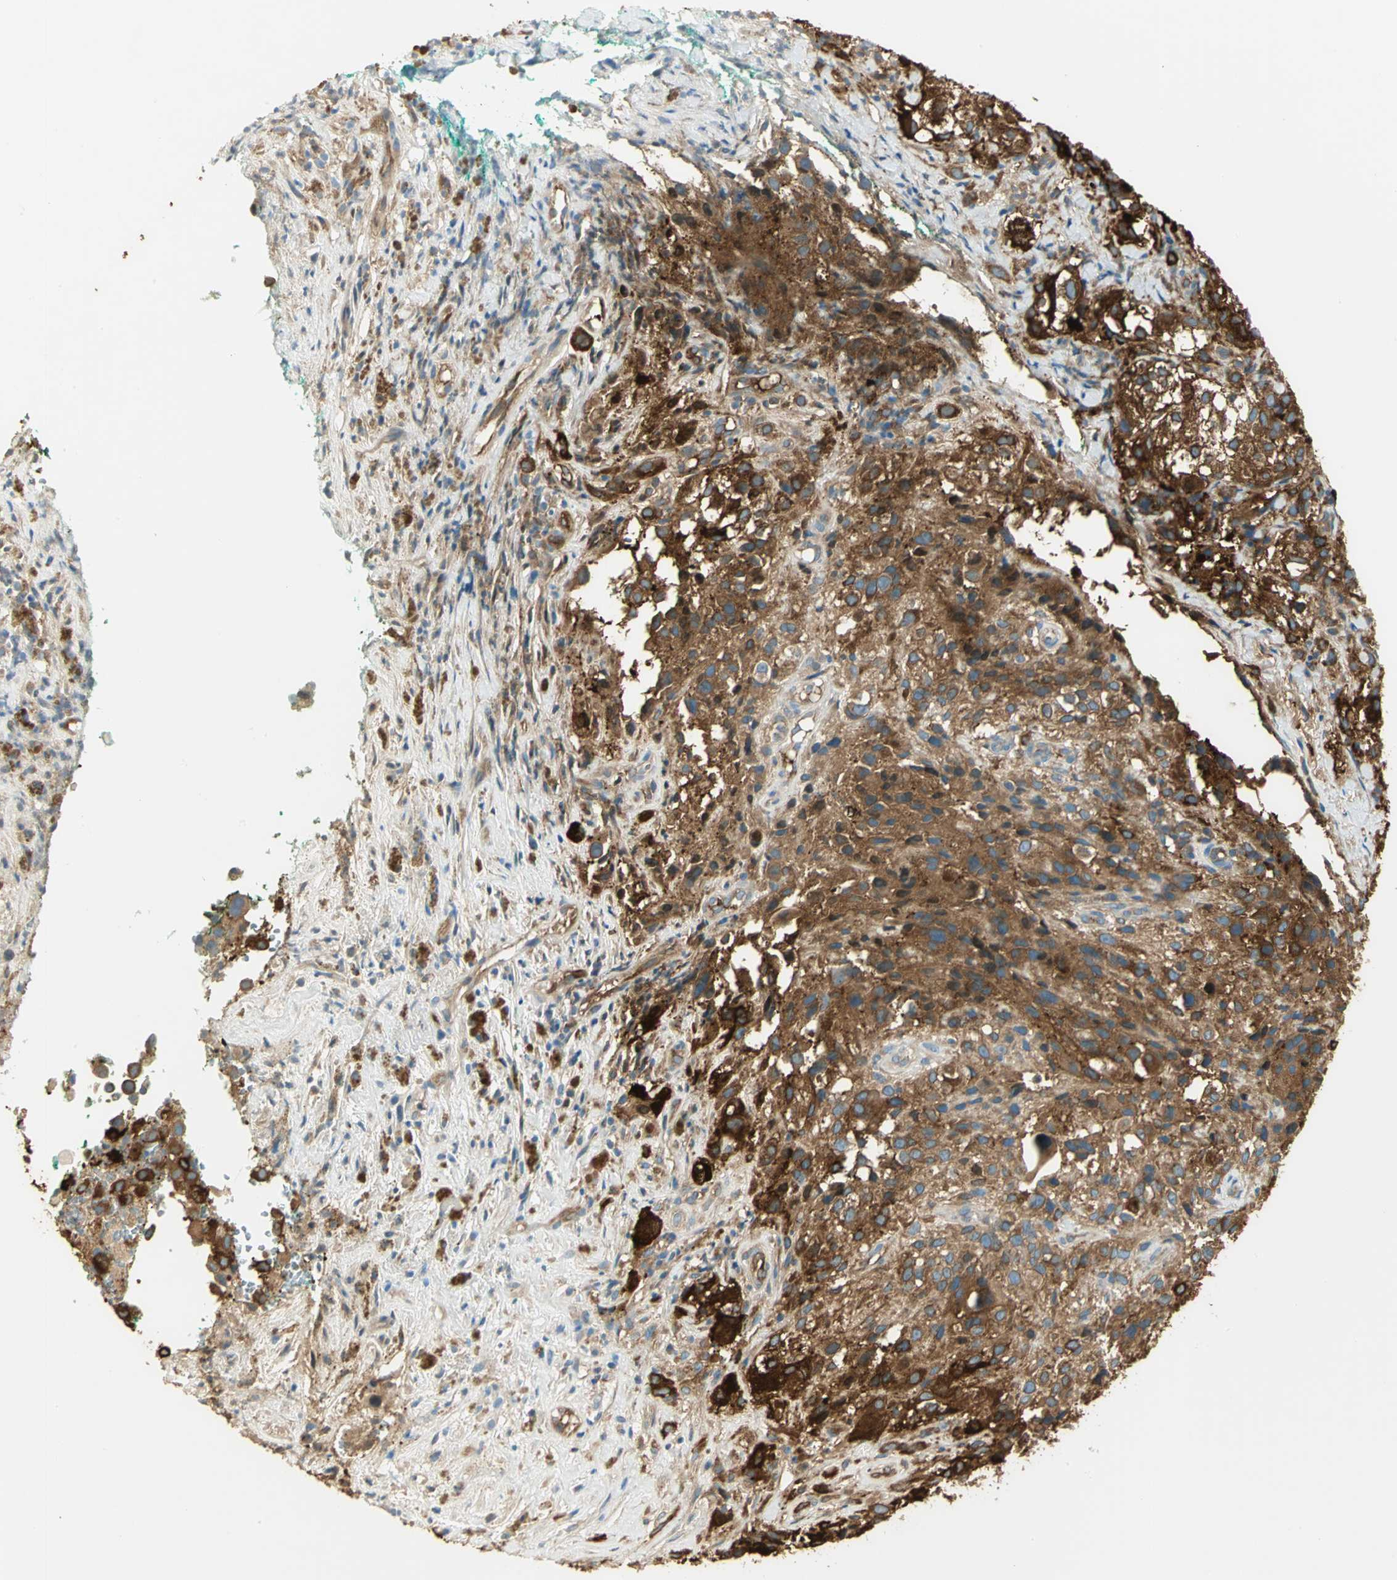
{"staining": {"intensity": "strong", "quantity": ">75%", "location": "cytoplasmic/membranous"}, "tissue": "melanoma", "cell_type": "Tumor cells", "image_type": "cancer", "snomed": [{"axis": "morphology", "description": "Necrosis, NOS"}, {"axis": "morphology", "description": "Malignant melanoma, NOS"}, {"axis": "topography", "description": "Skin"}], "caption": "The immunohistochemical stain labels strong cytoplasmic/membranous expression in tumor cells of malignant melanoma tissue. (DAB IHC, brown staining for protein, blue staining for nuclei).", "gene": "WARS1", "patient": {"sex": "female", "age": 87}}